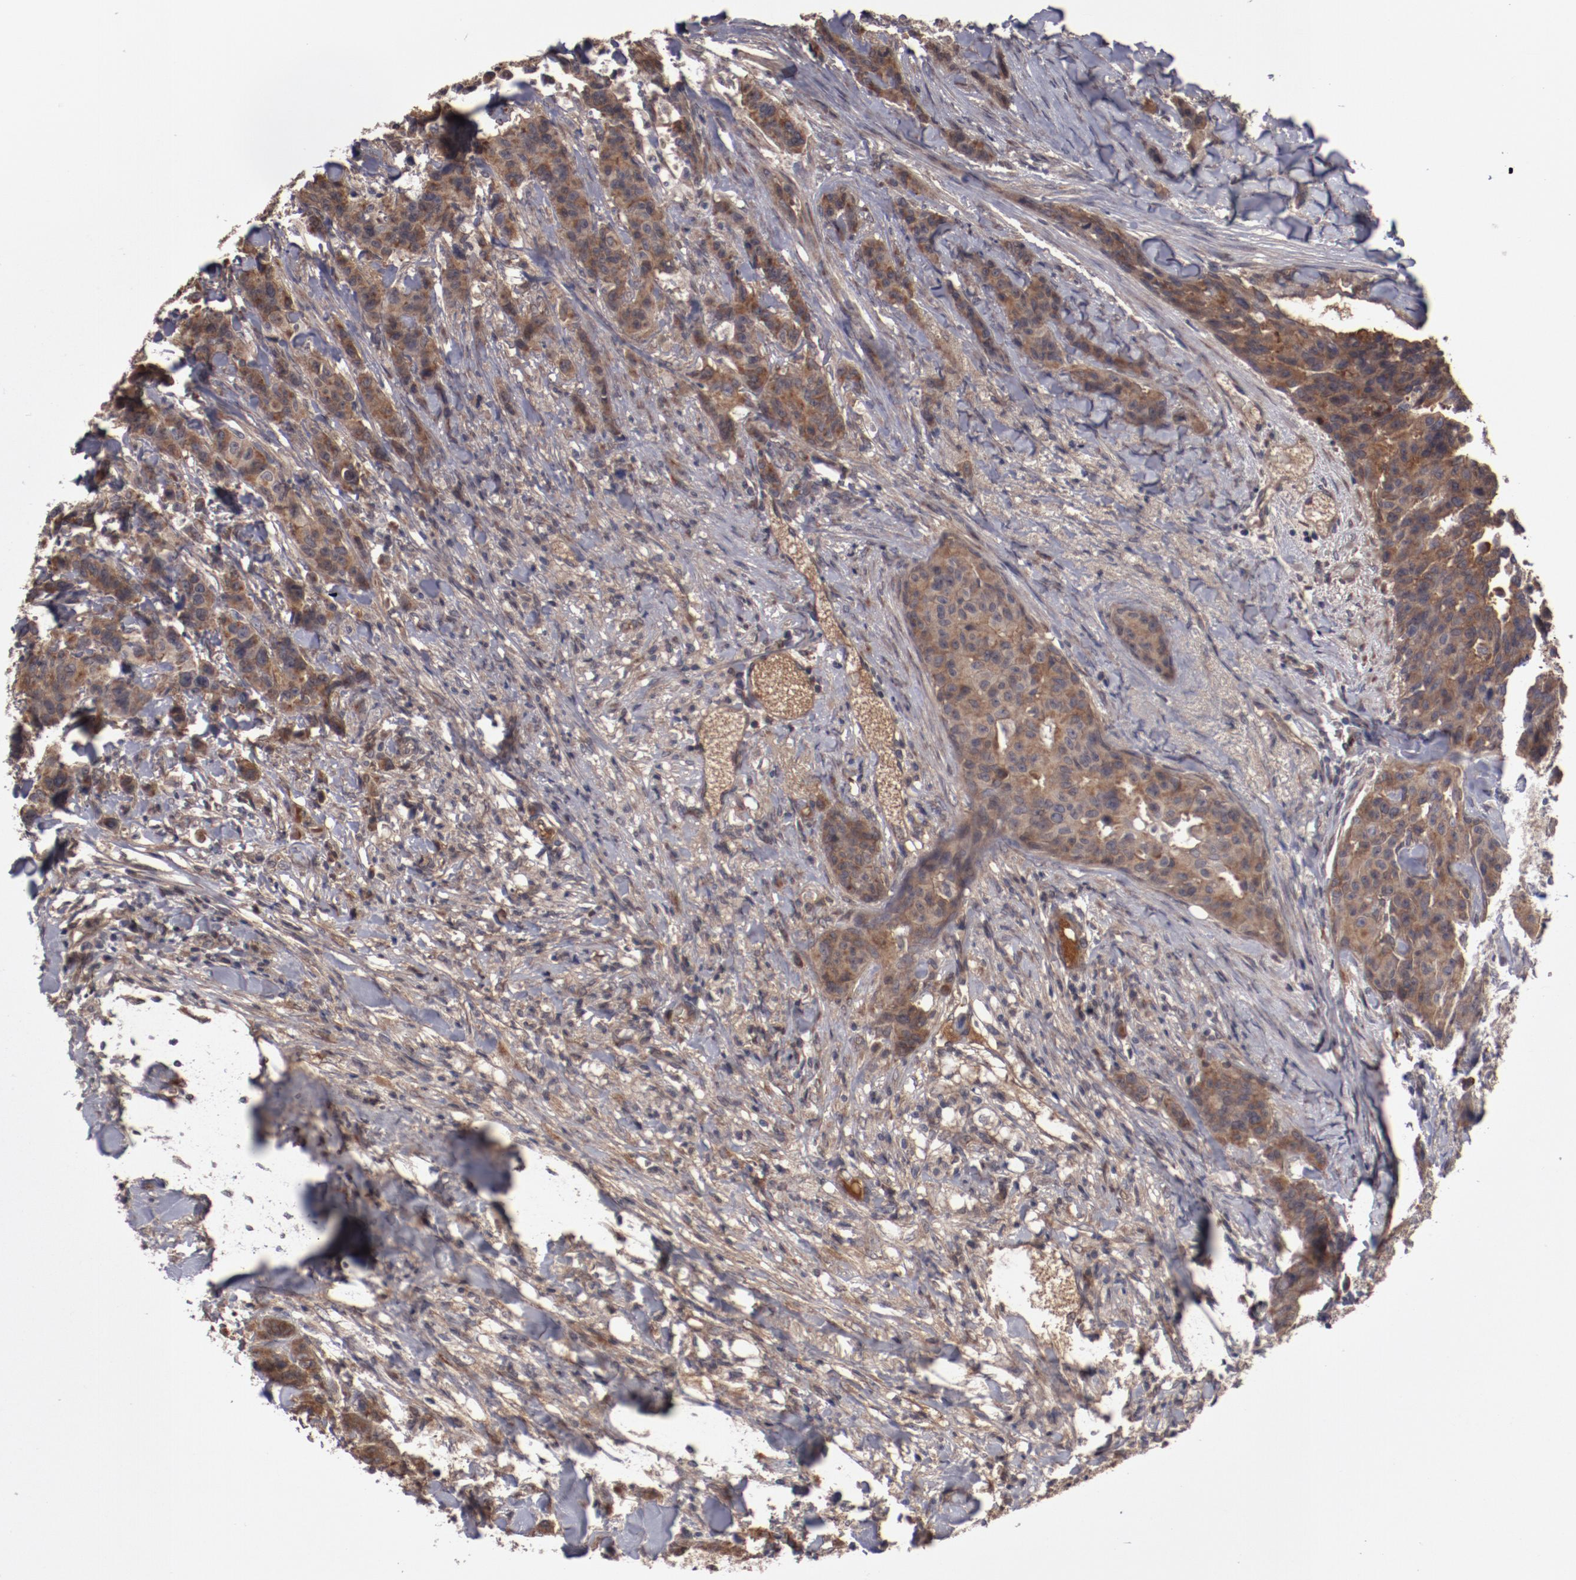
{"staining": {"intensity": "moderate", "quantity": ">75%", "location": "cytoplasmic/membranous"}, "tissue": "breast cancer", "cell_type": "Tumor cells", "image_type": "cancer", "snomed": [{"axis": "morphology", "description": "Duct carcinoma"}, {"axis": "topography", "description": "Breast"}], "caption": "Protein analysis of breast cancer (invasive ductal carcinoma) tissue exhibits moderate cytoplasmic/membranous expression in approximately >75% of tumor cells. Immunohistochemistry (ihc) stains the protein of interest in brown and the nuclei are stained blue.", "gene": "SERPINA7", "patient": {"sex": "female", "age": 40}}